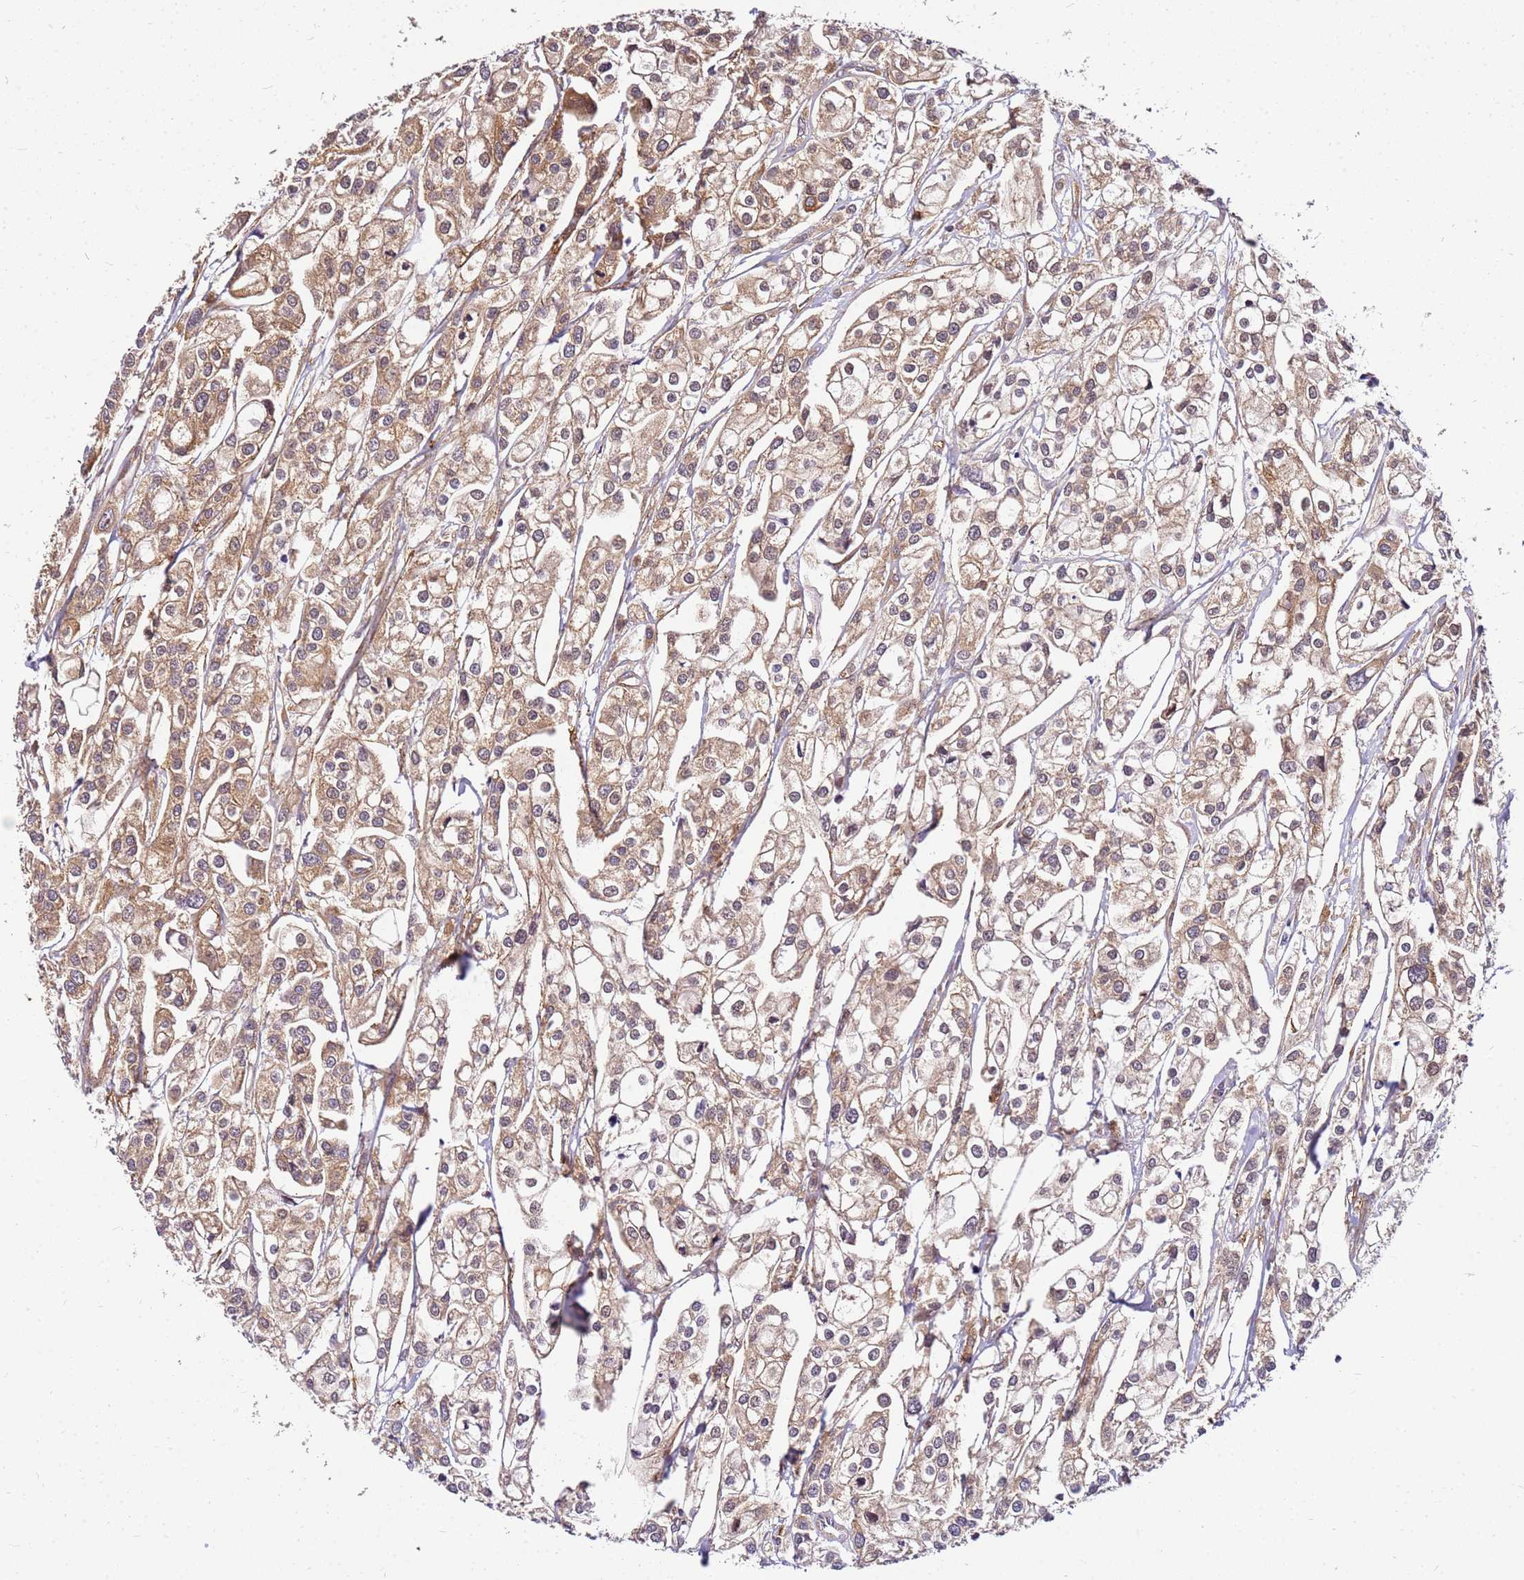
{"staining": {"intensity": "weak", "quantity": ">75%", "location": "cytoplasmic/membranous"}, "tissue": "urothelial cancer", "cell_type": "Tumor cells", "image_type": "cancer", "snomed": [{"axis": "morphology", "description": "Urothelial carcinoma, High grade"}, {"axis": "topography", "description": "Urinary bladder"}], "caption": "Immunohistochemistry of human urothelial cancer shows low levels of weak cytoplasmic/membranous staining in about >75% of tumor cells.", "gene": "PIH1D1", "patient": {"sex": "male", "age": 67}}